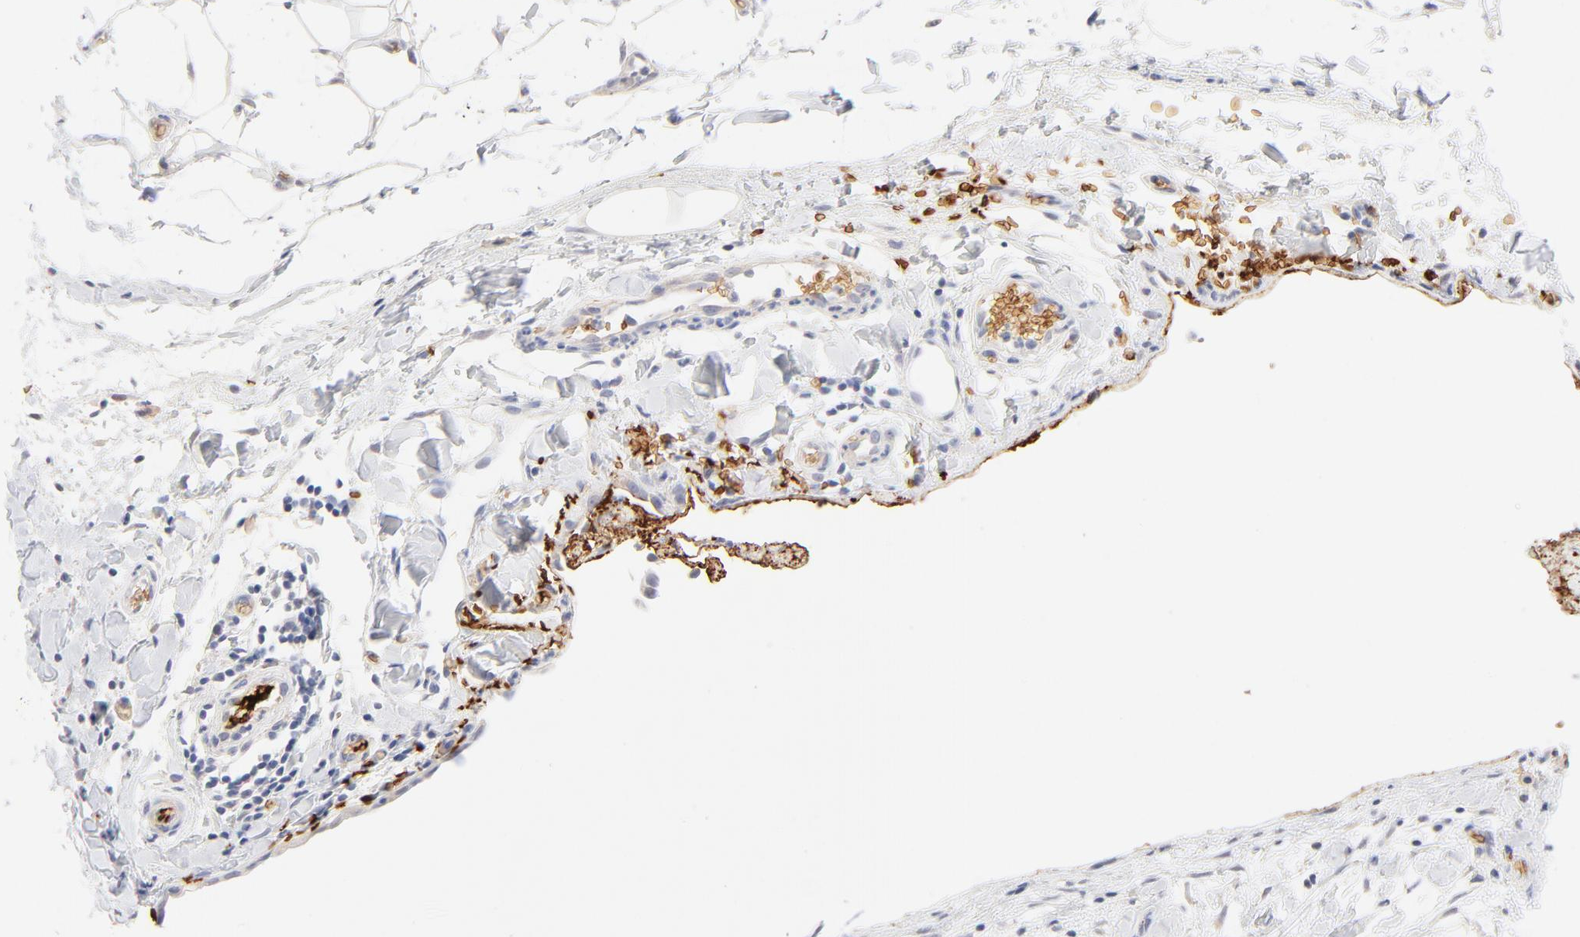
{"staining": {"intensity": "negative", "quantity": "none", "location": "none"}, "tissue": "stomach cancer", "cell_type": "Tumor cells", "image_type": "cancer", "snomed": [{"axis": "morphology", "description": "Adenocarcinoma, NOS"}, {"axis": "topography", "description": "Stomach, upper"}], "caption": "The histopathology image exhibits no staining of tumor cells in stomach cancer.", "gene": "SPTB", "patient": {"sex": "male", "age": 47}}